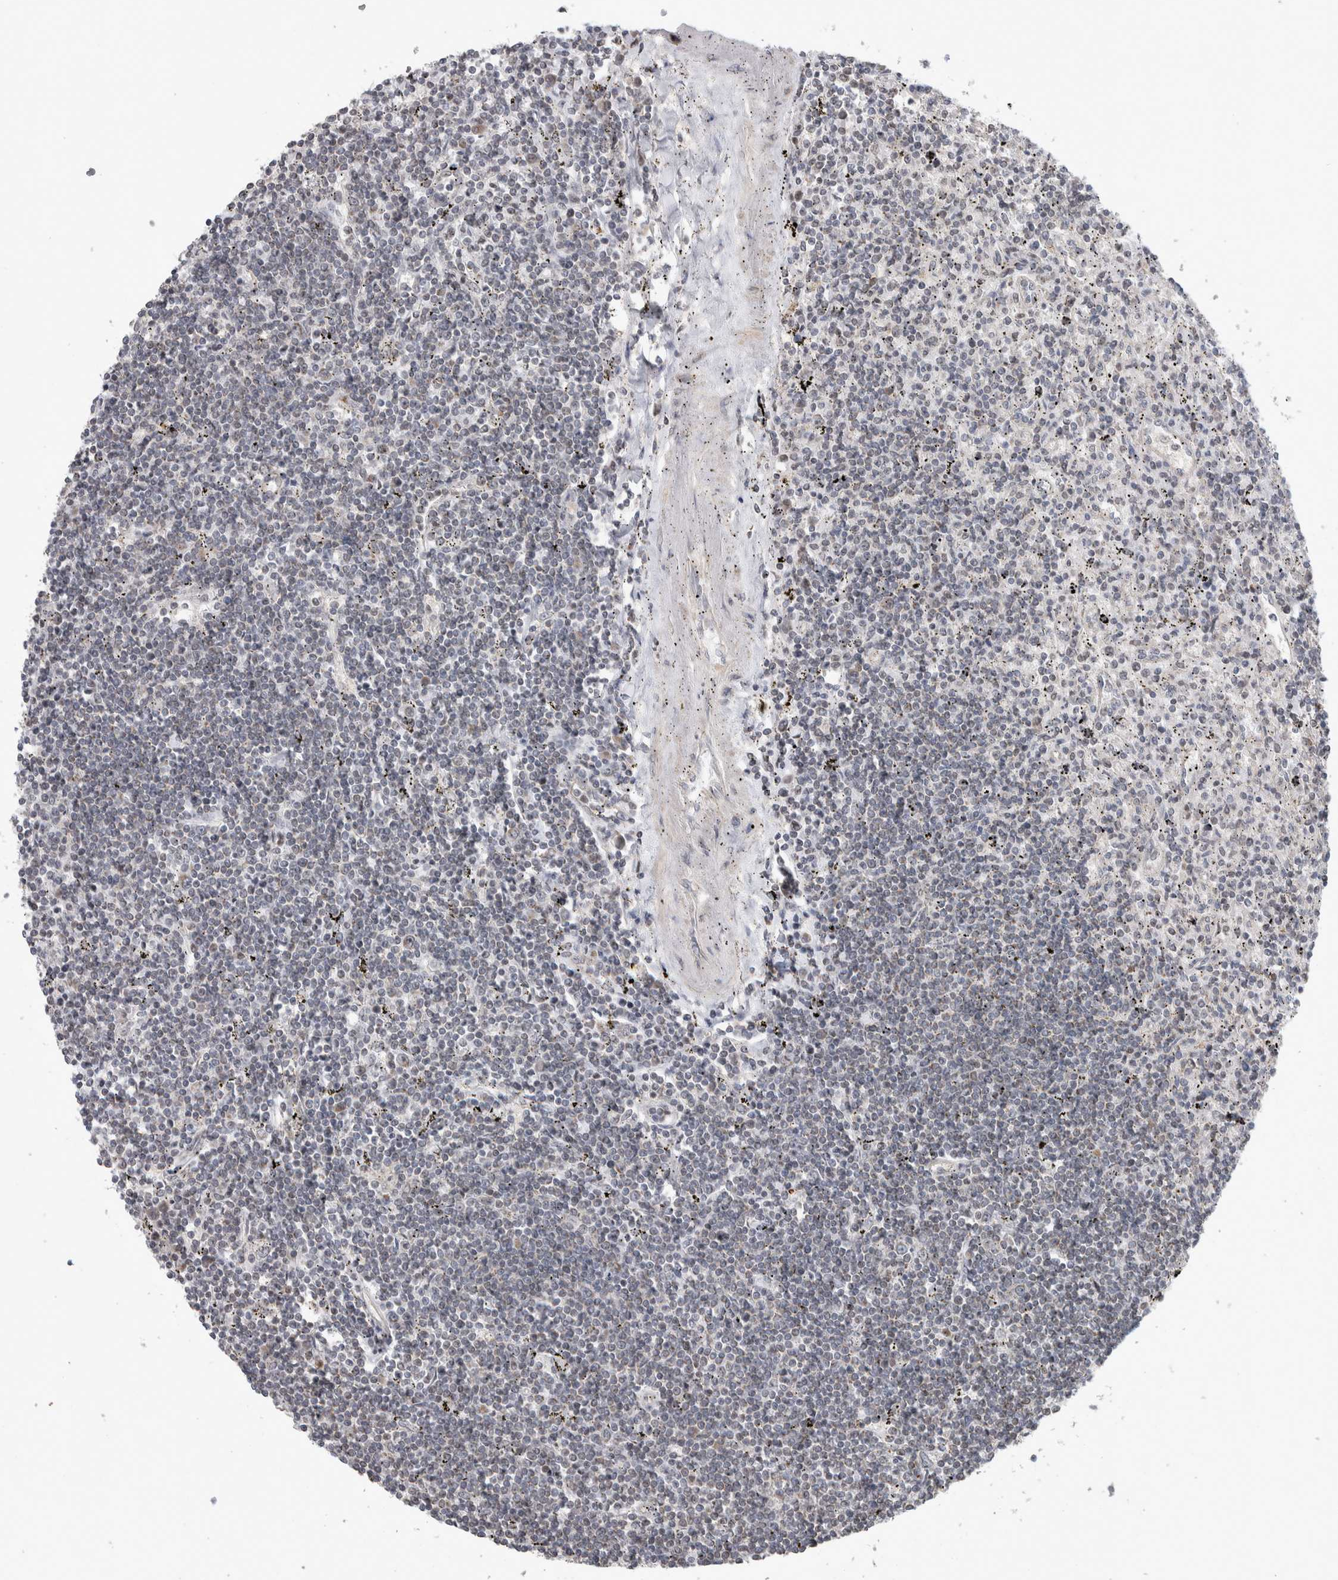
{"staining": {"intensity": "negative", "quantity": "none", "location": "none"}, "tissue": "lymphoma", "cell_type": "Tumor cells", "image_type": "cancer", "snomed": [{"axis": "morphology", "description": "Malignant lymphoma, non-Hodgkin's type, Low grade"}, {"axis": "topography", "description": "Spleen"}], "caption": "Malignant lymphoma, non-Hodgkin's type (low-grade) was stained to show a protein in brown. There is no significant positivity in tumor cells.", "gene": "CWC27", "patient": {"sex": "male", "age": 76}}